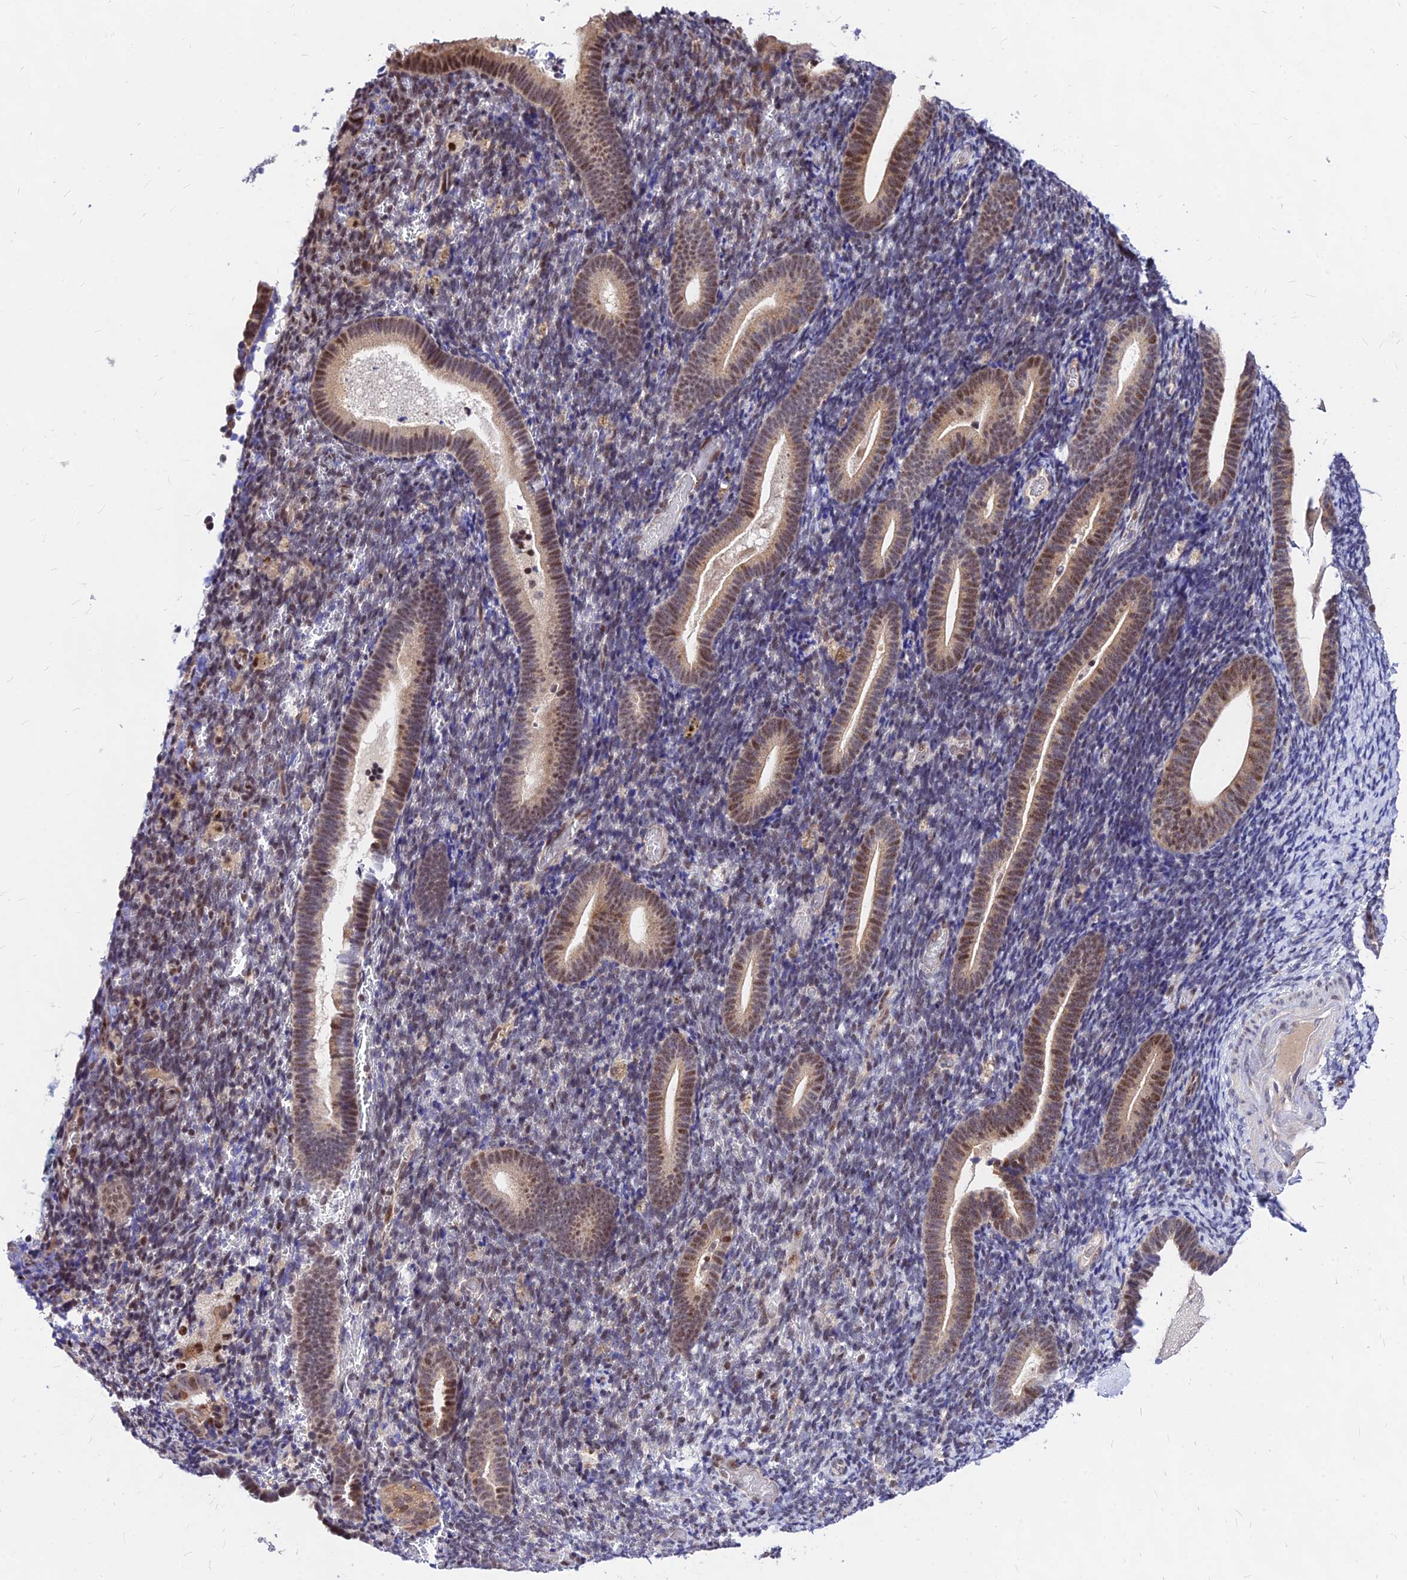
{"staining": {"intensity": "moderate", "quantity": "<25%", "location": "nuclear"}, "tissue": "endometrium", "cell_type": "Cells in endometrial stroma", "image_type": "normal", "snomed": [{"axis": "morphology", "description": "Normal tissue, NOS"}, {"axis": "topography", "description": "Endometrium"}], "caption": "Unremarkable endometrium shows moderate nuclear expression in approximately <25% of cells in endometrial stroma, visualized by immunohistochemistry. (DAB = brown stain, brightfield microscopy at high magnification).", "gene": "DDX55", "patient": {"sex": "female", "age": 51}}